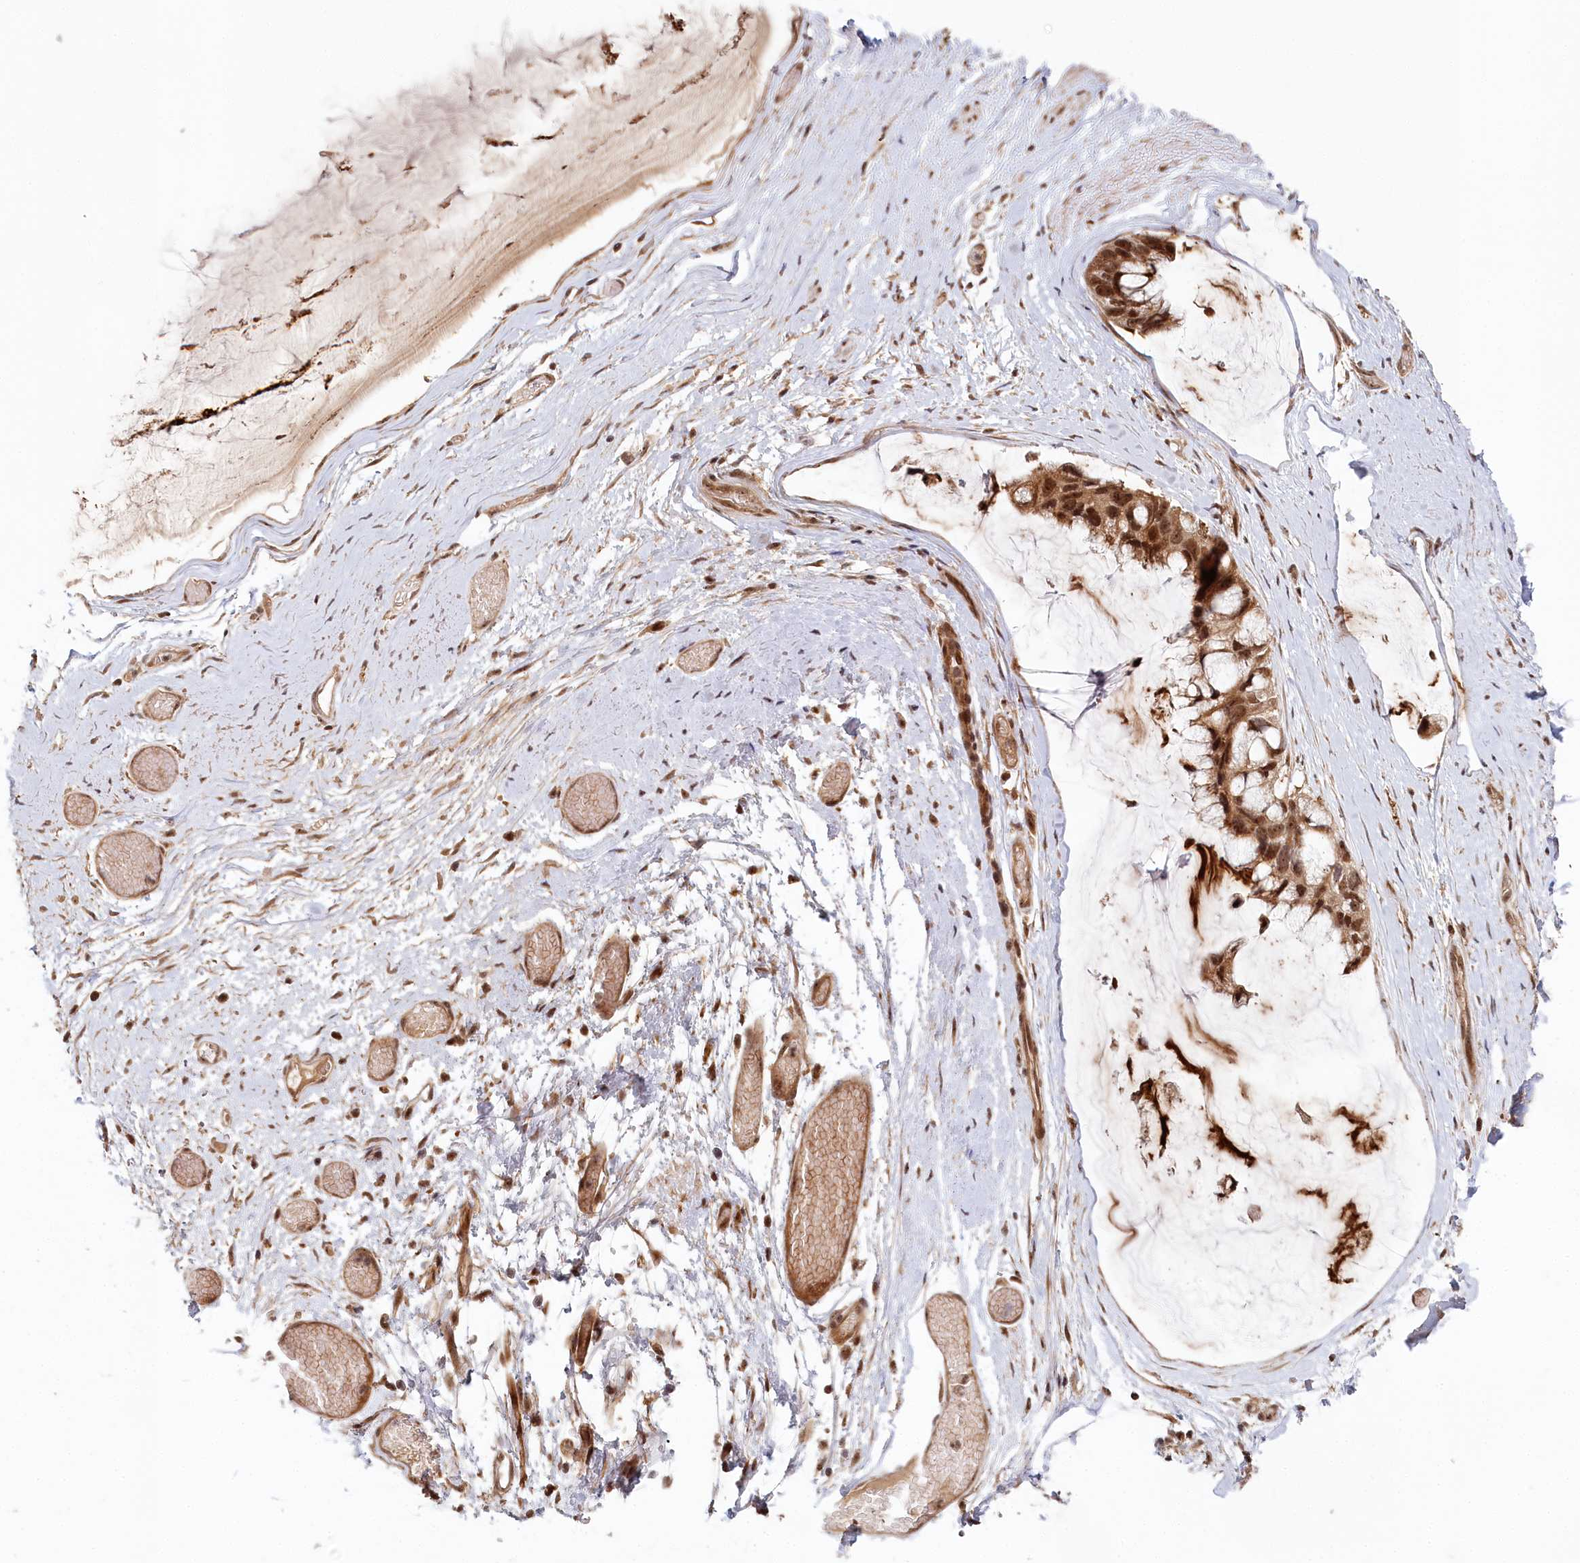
{"staining": {"intensity": "strong", "quantity": ">75%", "location": "cytoplasmic/membranous,nuclear"}, "tissue": "ovarian cancer", "cell_type": "Tumor cells", "image_type": "cancer", "snomed": [{"axis": "morphology", "description": "Cystadenocarcinoma, mucinous, NOS"}, {"axis": "topography", "description": "Ovary"}], "caption": "Immunohistochemical staining of ovarian cancer displays high levels of strong cytoplasmic/membranous and nuclear staining in approximately >75% of tumor cells.", "gene": "WAPL", "patient": {"sex": "female", "age": 39}}